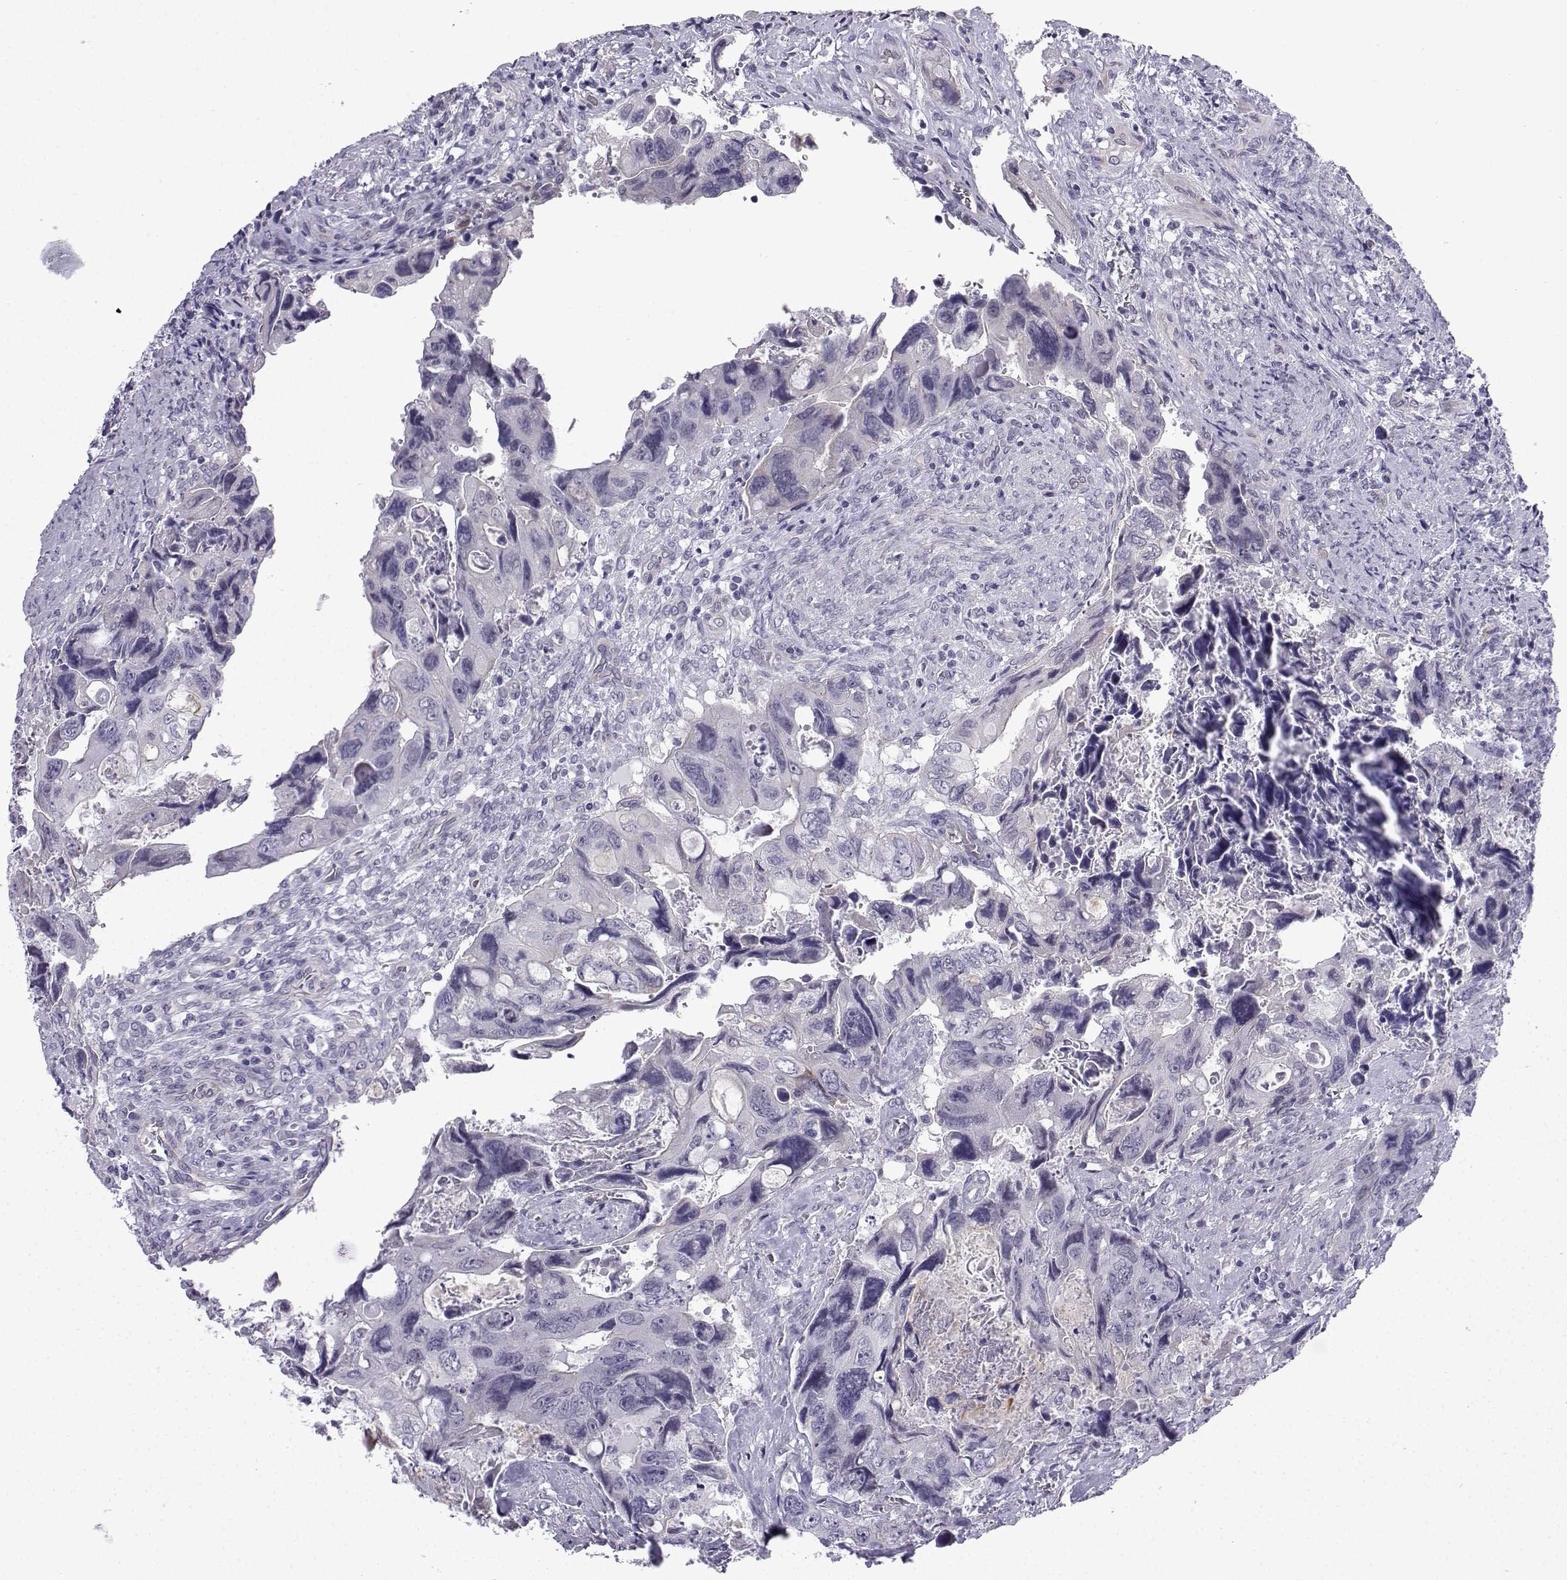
{"staining": {"intensity": "negative", "quantity": "none", "location": "none"}, "tissue": "colorectal cancer", "cell_type": "Tumor cells", "image_type": "cancer", "snomed": [{"axis": "morphology", "description": "Adenocarcinoma, NOS"}, {"axis": "topography", "description": "Rectum"}], "caption": "This is a histopathology image of IHC staining of adenocarcinoma (colorectal), which shows no staining in tumor cells.", "gene": "CFAP53", "patient": {"sex": "male", "age": 62}}